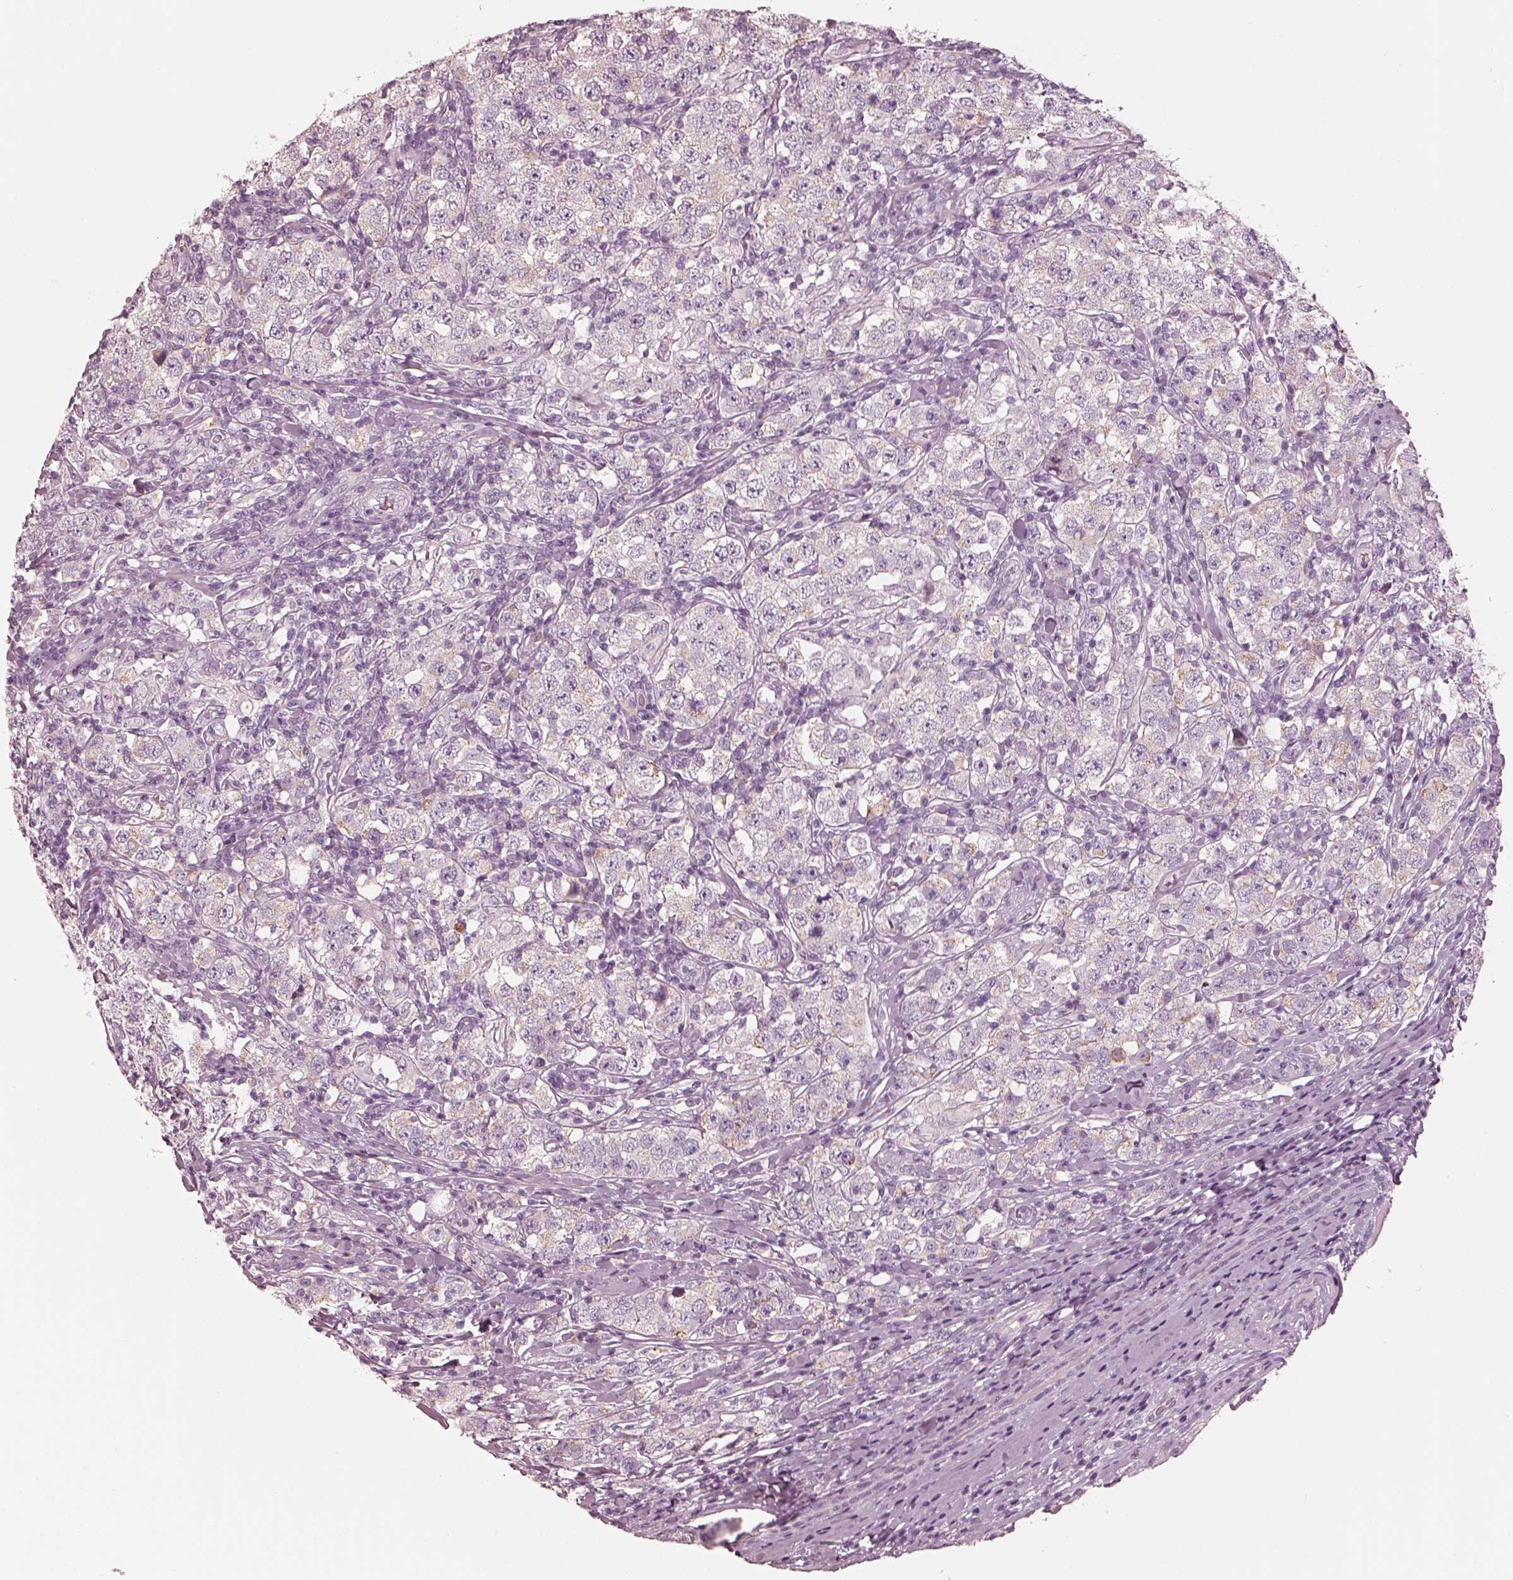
{"staining": {"intensity": "negative", "quantity": "none", "location": "none"}, "tissue": "testis cancer", "cell_type": "Tumor cells", "image_type": "cancer", "snomed": [{"axis": "morphology", "description": "Seminoma, NOS"}, {"axis": "morphology", "description": "Carcinoma, Embryonal, NOS"}, {"axis": "topography", "description": "Testis"}], "caption": "IHC histopathology image of testis cancer (embryonal carcinoma) stained for a protein (brown), which demonstrates no staining in tumor cells. (Stains: DAB immunohistochemistry with hematoxylin counter stain, Microscopy: brightfield microscopy at high magnification).", "gene": "R3HDML", "patient": {"sex": "male", "age": 41}}